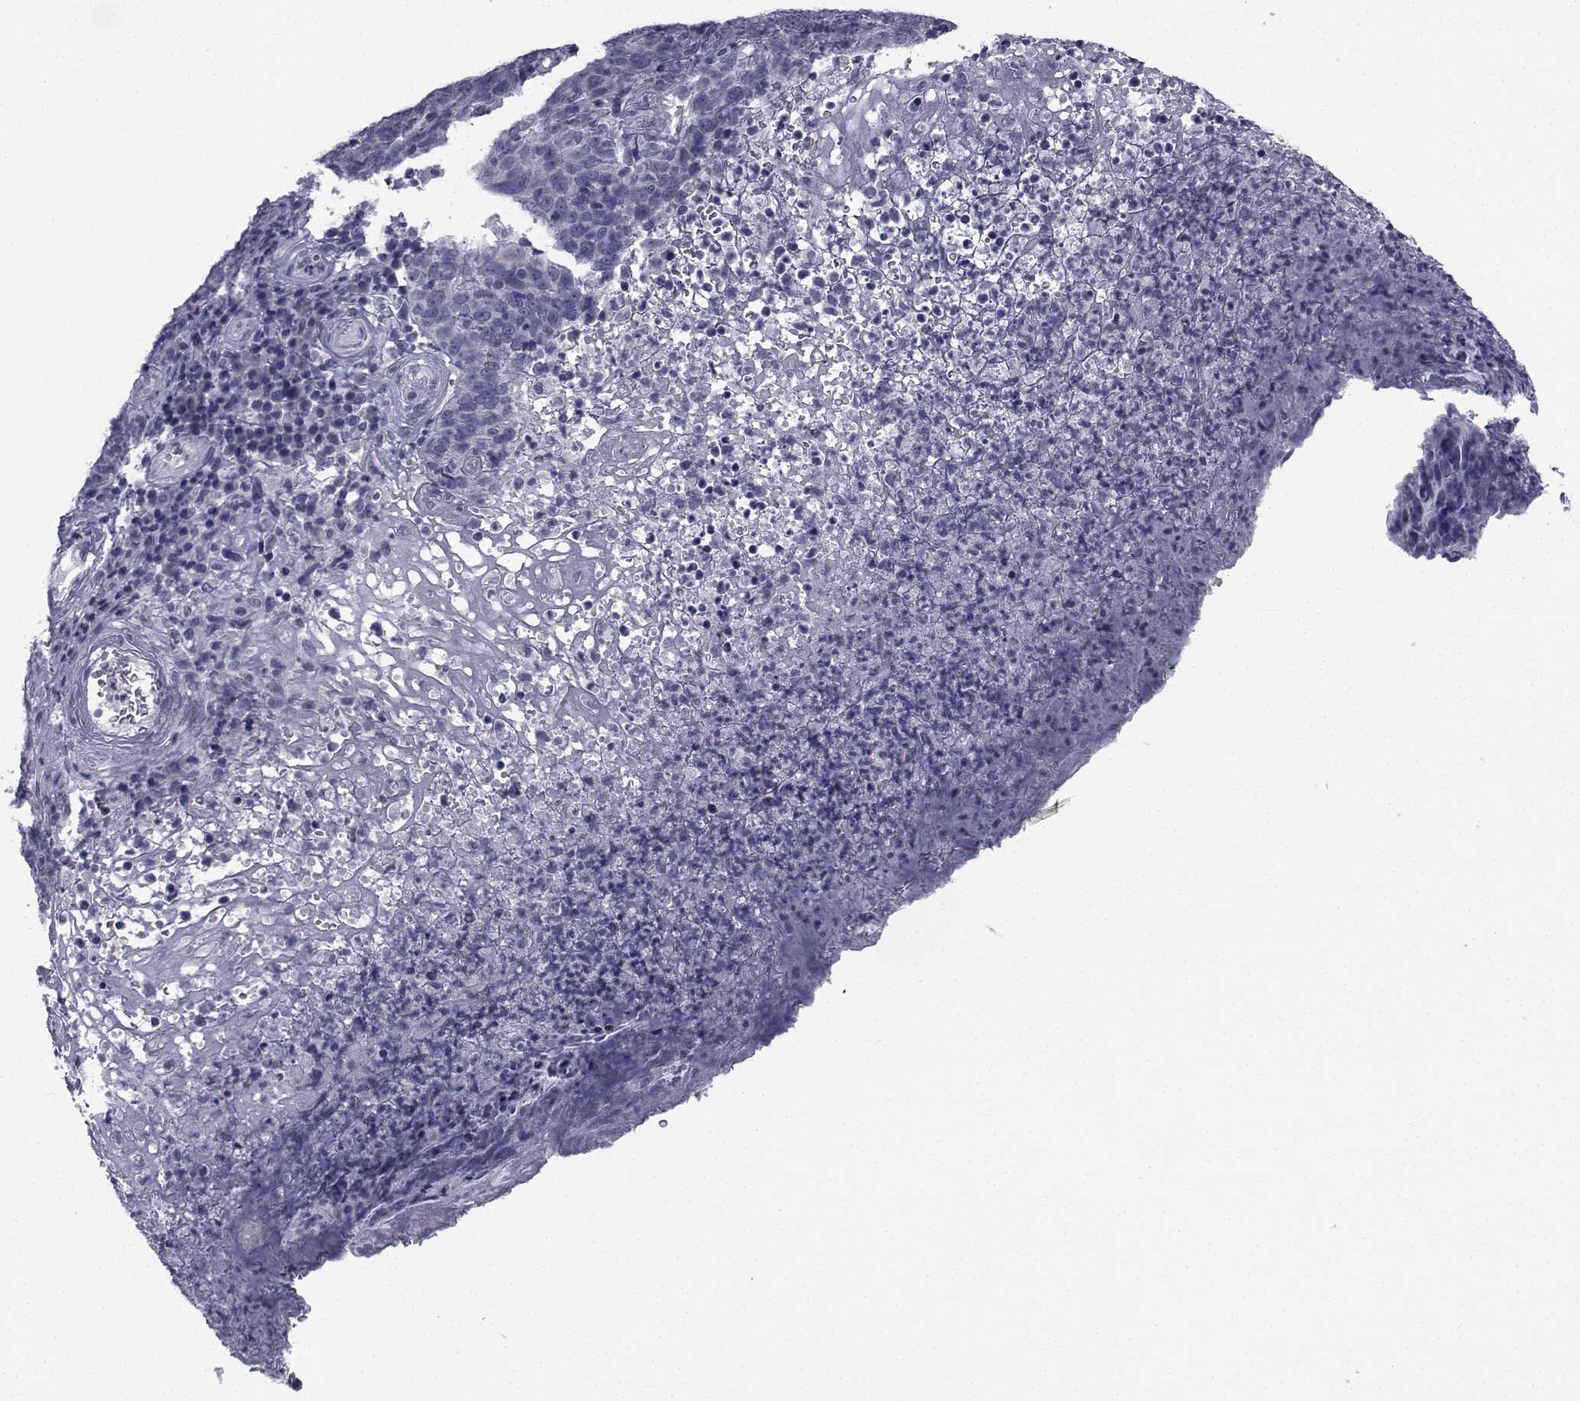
{"staining": {"intensity": "negative", "quantity": "none", "location": "none"}, "tissue": "skin cancer", "cell_type": "Tumor cells", "image_type": "cancer", "snomed": [{"axis": "morphology", "description": "Squamous cell carcinoma, NOS"}, {"axis": "topography", "description": "Skin"}, {"axis": "topography", "description": "Anal"}], "caption": "Immunohistochemistry image of neoplastic tissue: skin cancer stained with DAB (3,3'-diaminobenzidine) reveals no significant protein staining in tumor cells.", "gene": "CHRNA1", "patient": {"sex": "female", "age": 51}}